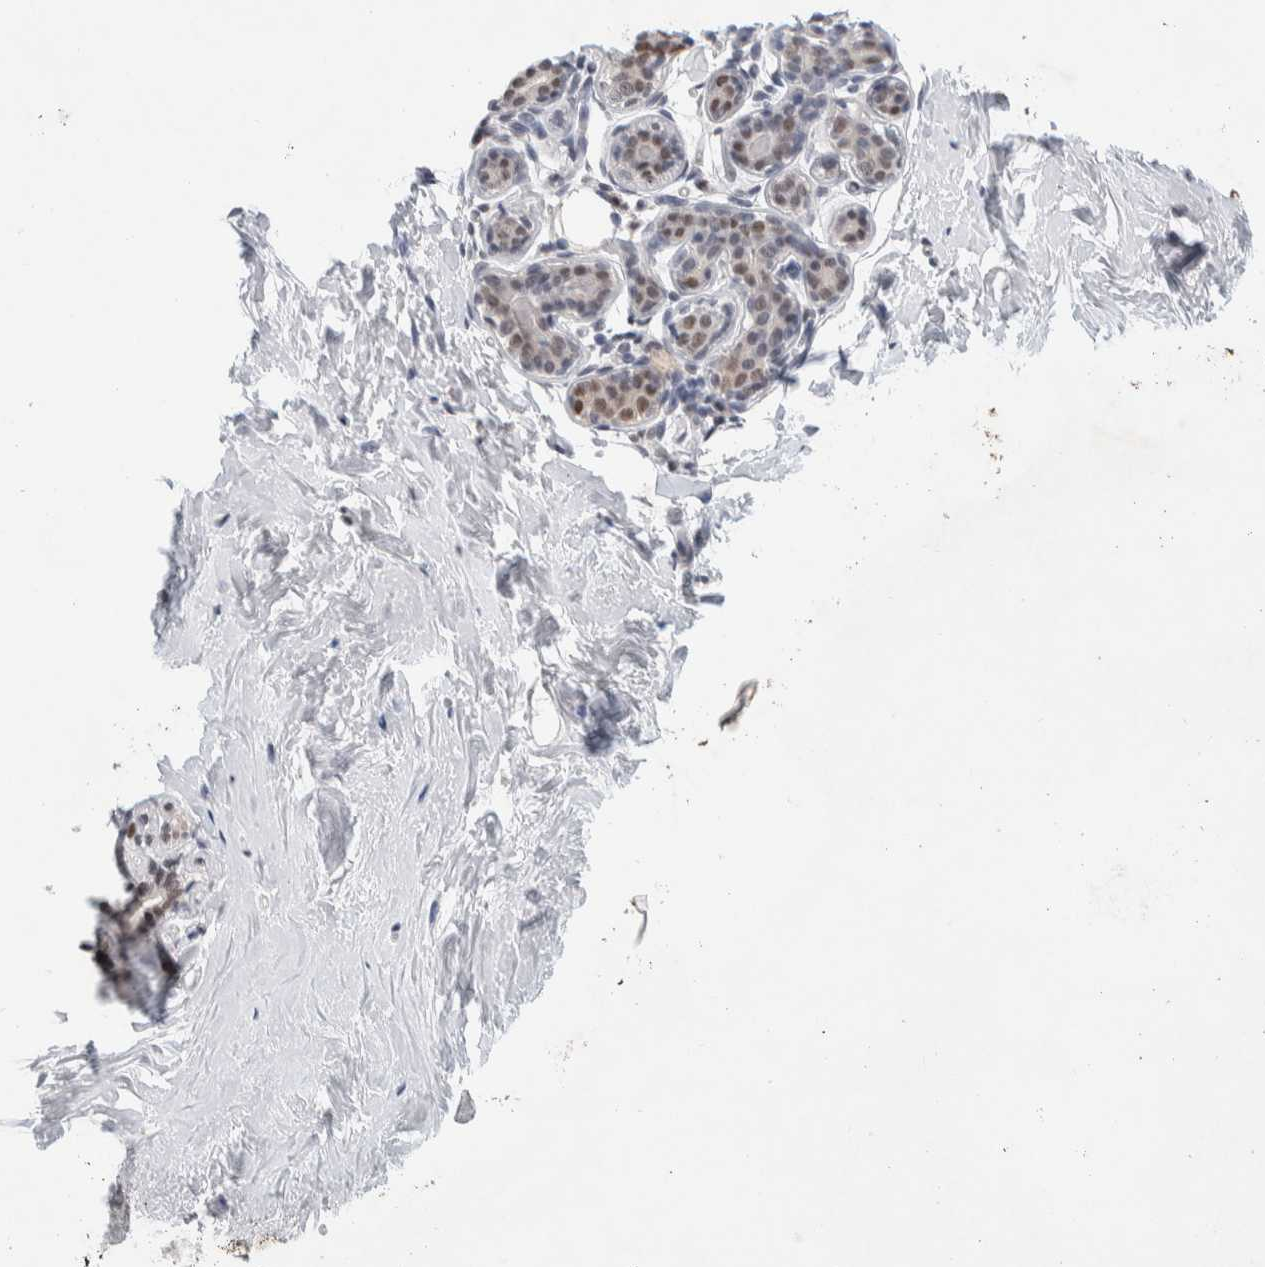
{"staining": {"intensity": "negative", "quantity": "none", "location": "none"}, "tissue": "breast", "cell_type": "Adipocytes", "image_type": "normal", "snomed": [{"axis": "morphology", "description": "Normal tissue, NOS"}, {"axis": "topography", "description": "Breast"}], "caption": "IHC image of normal breast stained for a protein (brown), which shows no positivity in adipocytes.", "gene": "PRMT1", "patient": {"sex": "female", "age": 75}}